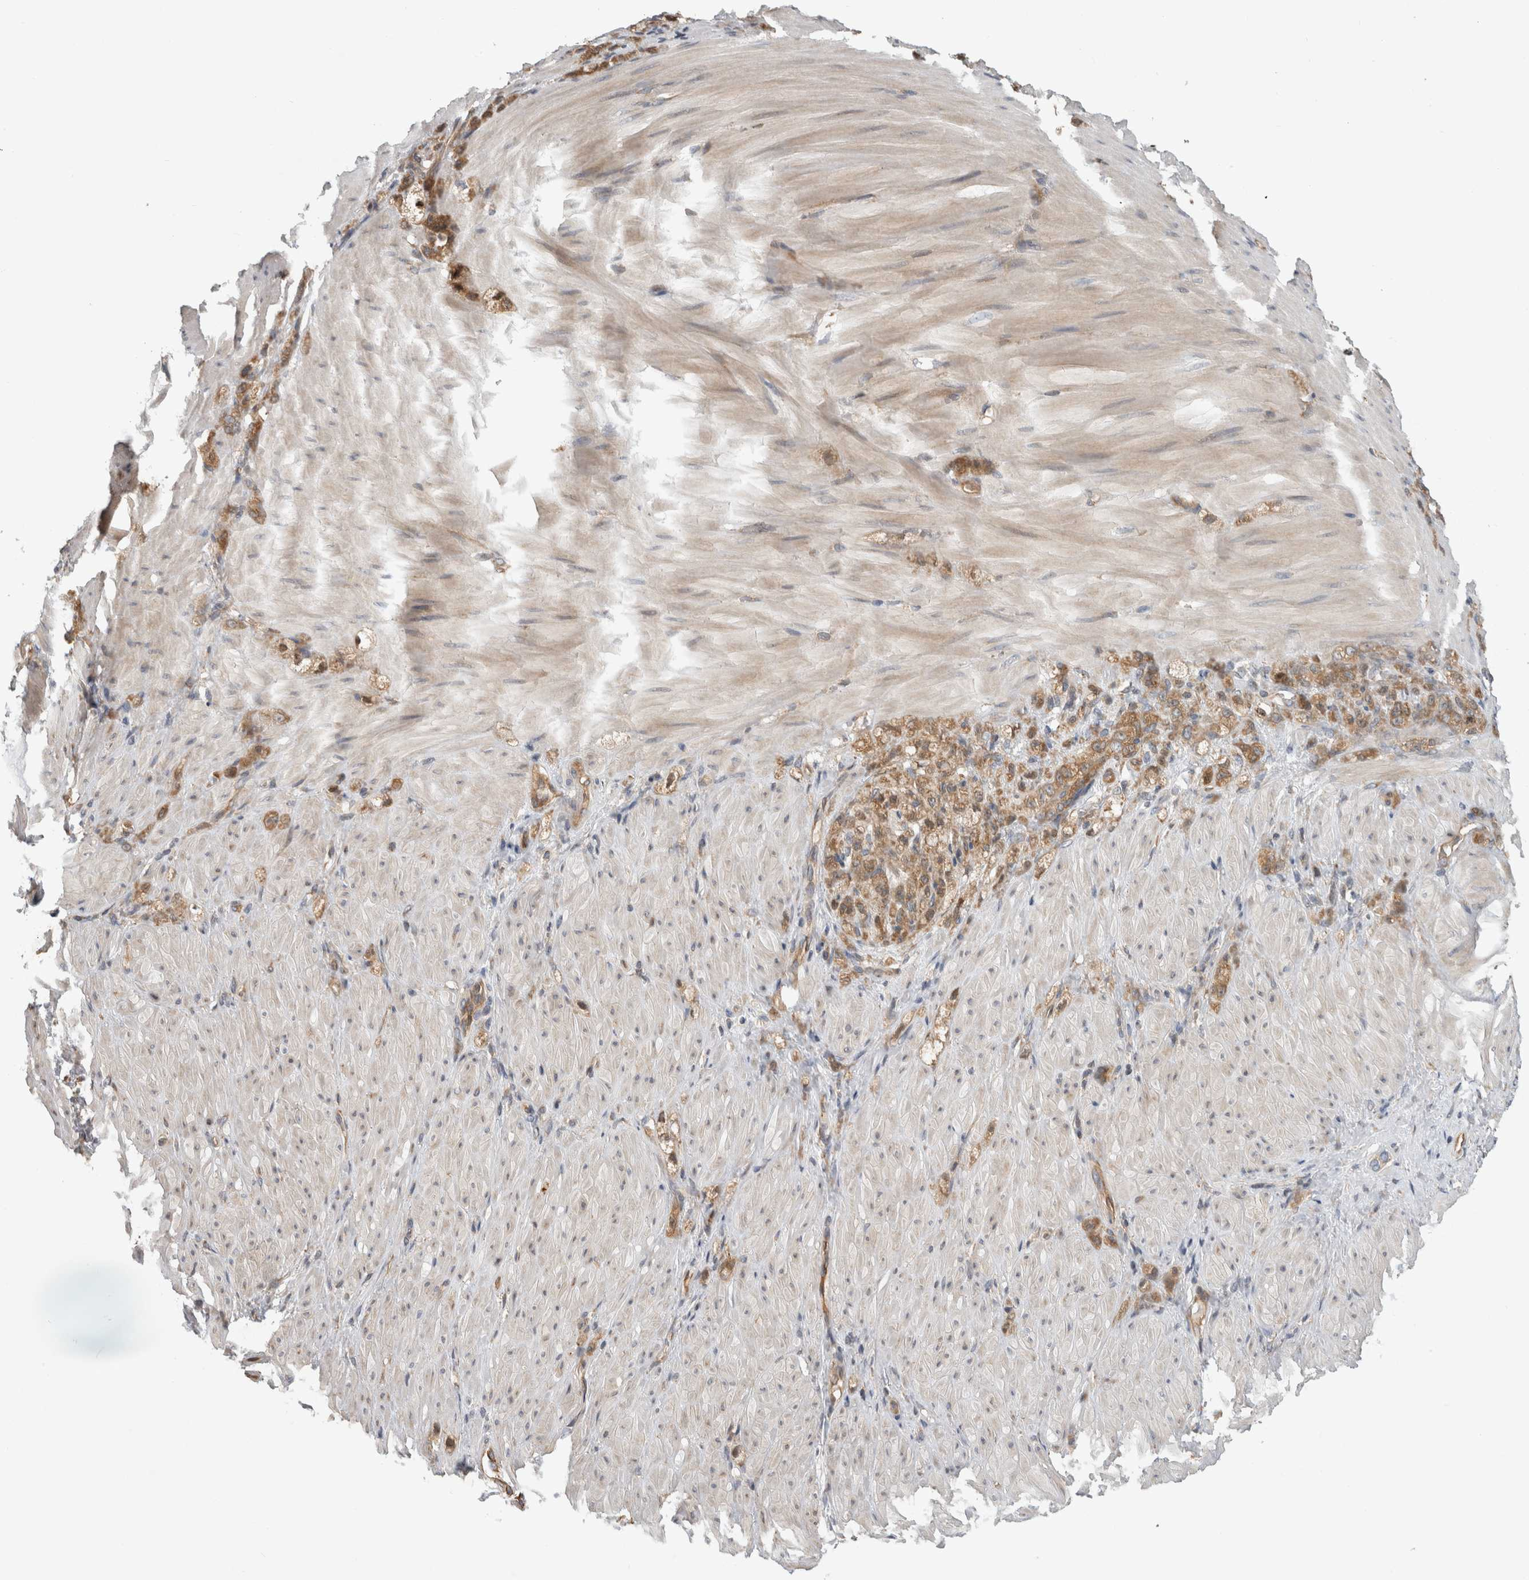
{"staining": {"intensity": "moderate", "quantity": ">75%", "location": "cytoplasmic/membranous"}, "tissue": "stomach cancer", "cell_type": "Tumor cells", "image_type": "cancer", "snomed": [{"axis": "morphology", "description": "Normal tissue, NOS"}, {"axis": "morphology", "description": "Adenocarcinoma, NOS"}, {"axis": "topography", "description": "Stomach"}], "caption": "A brown stain labels moderate cytoplasmic/membranous positivity of a protein in stomach cancer (adenocarcinoma) tumor cells.", "gene": "PARP6", "patient": {"sex": "male", "age": 82}}